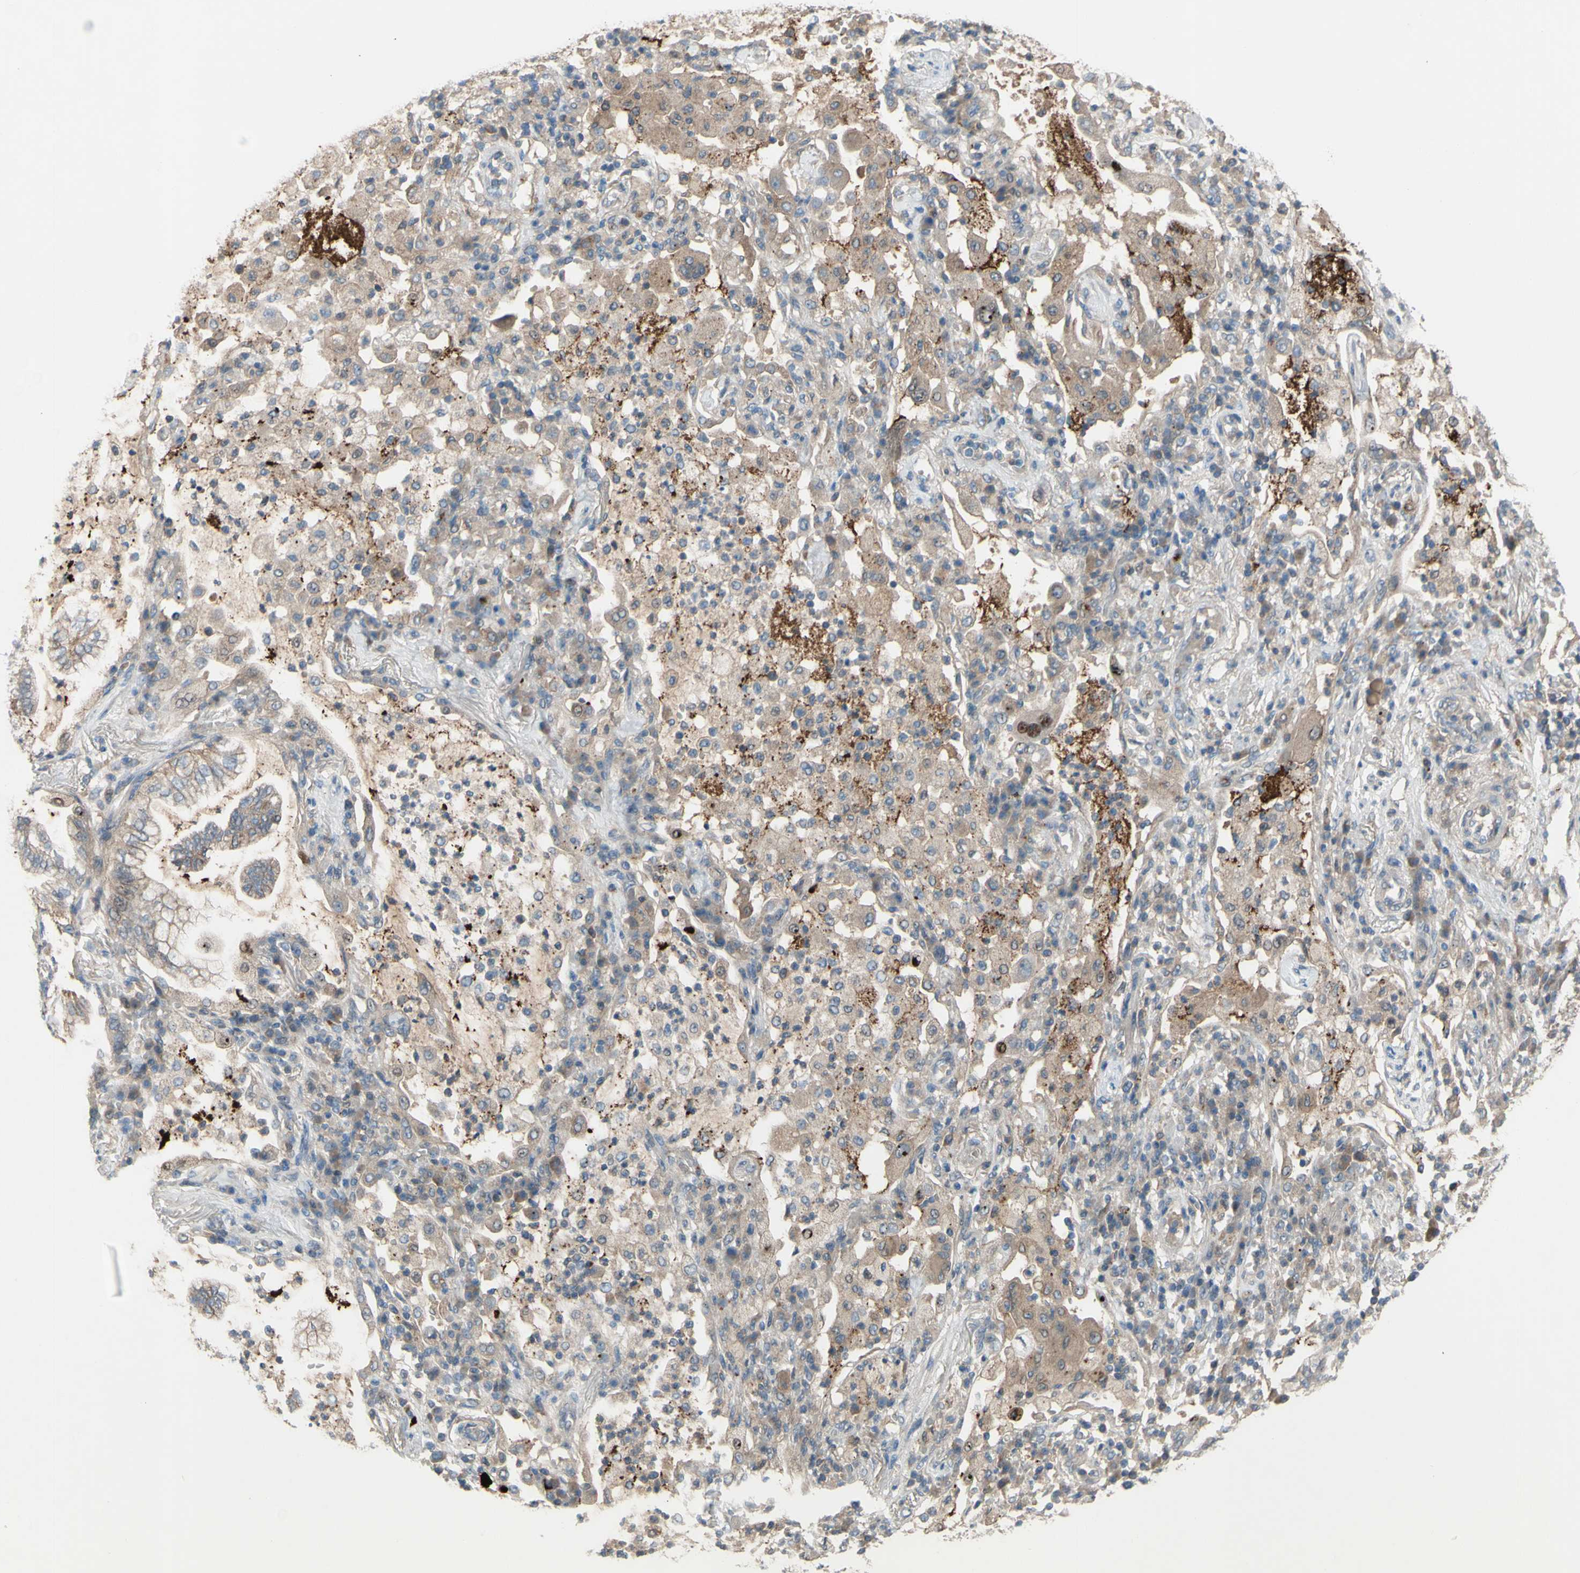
{"staining": {"intensity": "weak", "quantity": ">75%", "location": "cytoplasmic/membranous"}, "tissue": "lung cancer", "cell_type": "Tumor cells", "image_type": "cancer", "snomed": [{"axis": "morphology", "description": "Normal tissue, NOS"}, {"axis": "morphology", "description": "Adenocarcinoma, NOS"}, {"axis": "topography", "description": "Bronchus"}, {"axis": "topography", "description": "Lung"}], "caption": "This histopathology image shows lung cancer (adenocarcinoma) stained with immunohistochemistry to label a protein in brown. The cytoplasmic/membranous of tumor cells show weak positivity for the protein. Nuclei are counter-stained blue.", "gene": "AFP", "patient": {"sex": "female", "age": 70}}